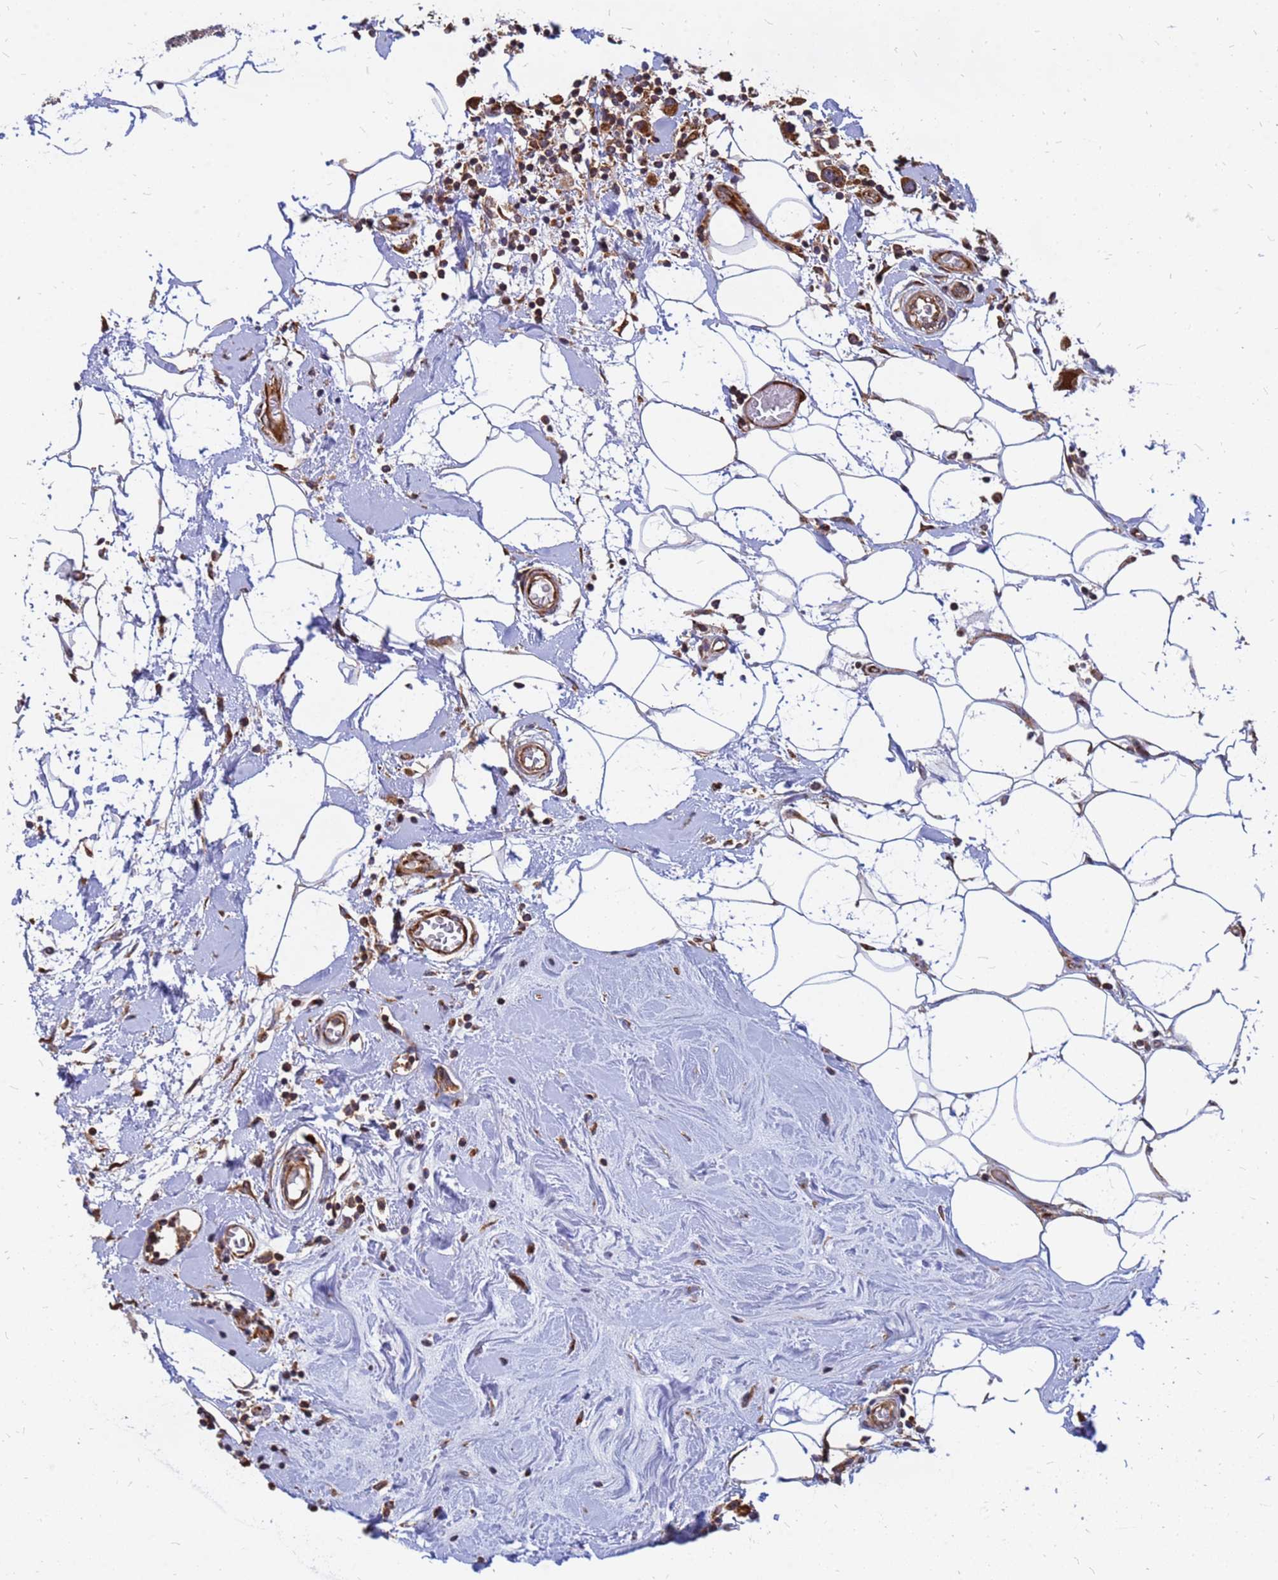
{"staining": {"intensity": "strong", "quantity": ">75%", "location": "cytoplasmic/membranous"}, "tissue": "breast cancer", "cell_type": "Tumor cells", "image_type": "cancer", "snomed": [{"axis": "morphology", "description": "Duct carcinoma"}, {"axis": "topography", "description": "Breast"}], "caption": "A brown stain shows strong cytoplasmic/membranous expression of a protein in human invasive ductal carcinoma (breast) tumor cells.", "gene": "RPL8", "patient": {"sex": "female", "age": 61}}